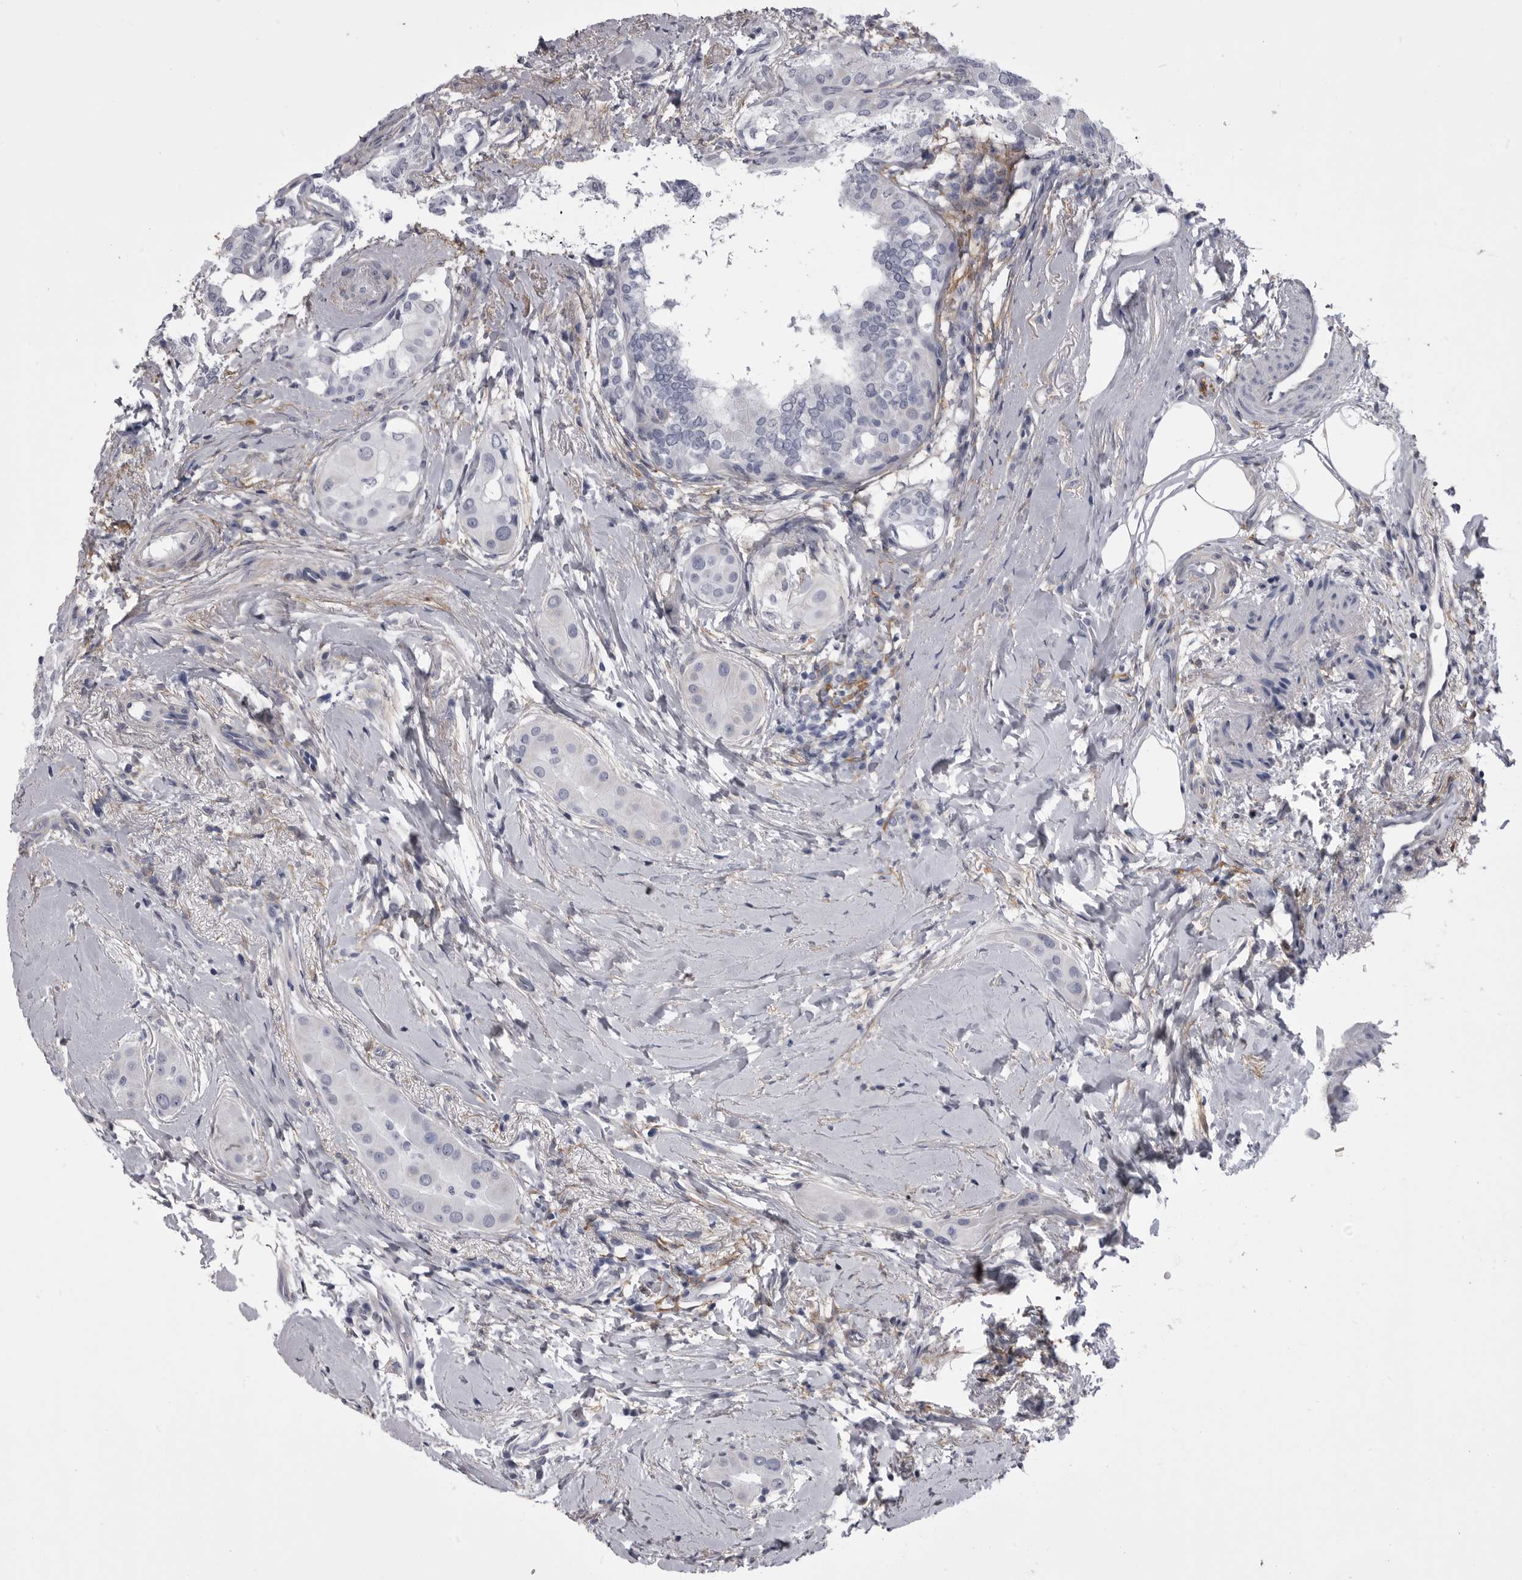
{"staining": {"intensity": "negative", "quantity": "none", "location": "none"}, "tissue": "thyroid cancer", "cell_type": "Tumor cells", "image_type": "cancer", "snomed": [{"axis": "morphology", "description": "Papillary adenocarcinoma, NOS"}, {"axis": "topography", "description": "Thyroid gland"}], "caption": "A high-resolution micrograph shows immunohistochemistry (IHC) staining of thyroid cancer (papillary adenocarcinoma), which demonstrates no significant positivity in tumor cells.", "gene": "ANK2", "patient": {"sex": "male", "age": 33}}